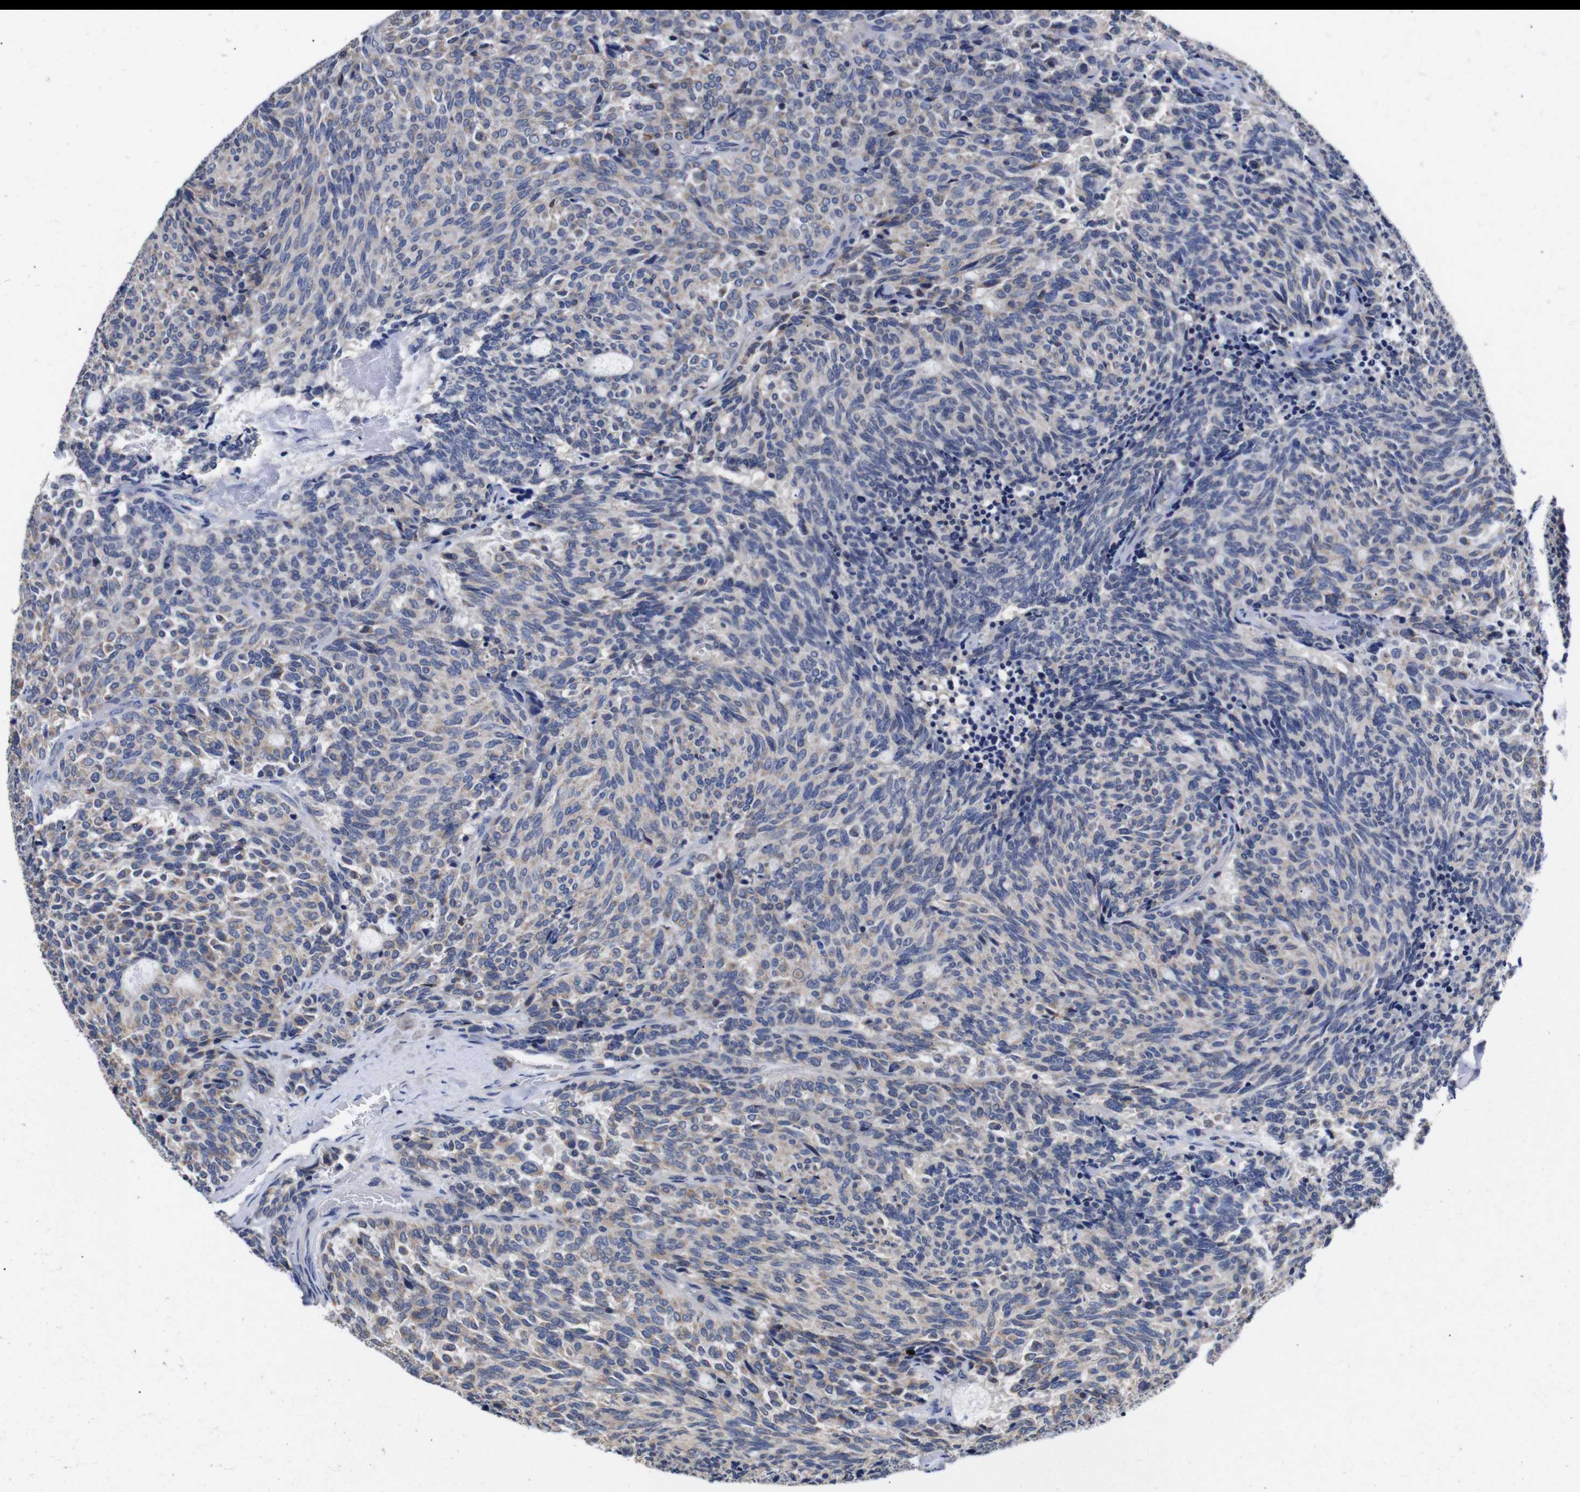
{"staining": {"intensity": "weak", "quantity": "<25%", "location": "cytoplasmic/membranous"}, "tissue": "carcinoid", "cell_type": "Tumor cells", "image_type": "cancer", "snomed": [{"axis": "morphology", "description": "Carcinoid, malignant, NOS"}, {"axis": "topography", "description": "Pancreas"}], "caption": "Tumor cells show no significant positivity in malignant carcinoid. The staining is performed using DAB (3,3'-diaminobenzidine) brown chromogen with nuclei counter-stained in using hematoxylin.", "gene": "OPN3", "patient": {"sex": "female", "age": 54}}